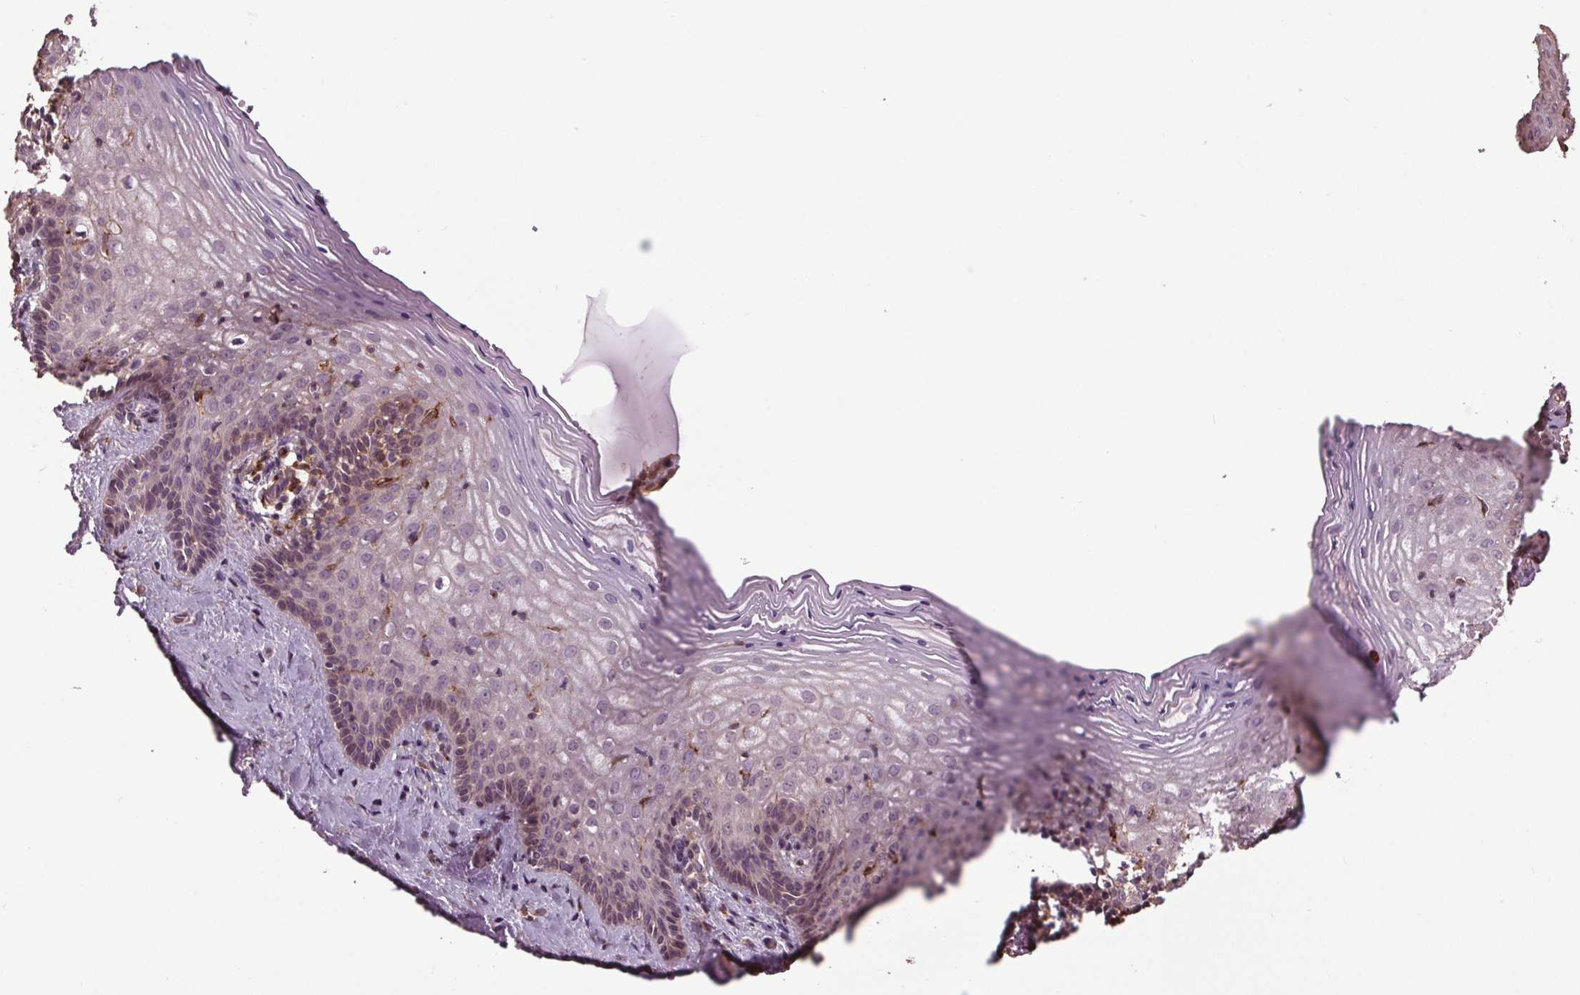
{"staining": {"intensity": "weak", "quantity": "<25%", "location": "cytoplasmic/membranous"}, "tissue": "vagina", "cell_type": "Squamous epithelial cells", "image_type": "normal", "snomed": [{"axis": "morphology", "description": "Normal tissue, NOS"}, {"axis": "topography", "description": "Vagina"}], "caption": "The image demonstrates no staining of squamous epithelial cells in normal vagina. The staining is performed using DAB brown chromogen with nuclei counter-stained in using hematoxylin.", "gene": "RNPEP", "patient": {"sex": "female", "age": 45}}